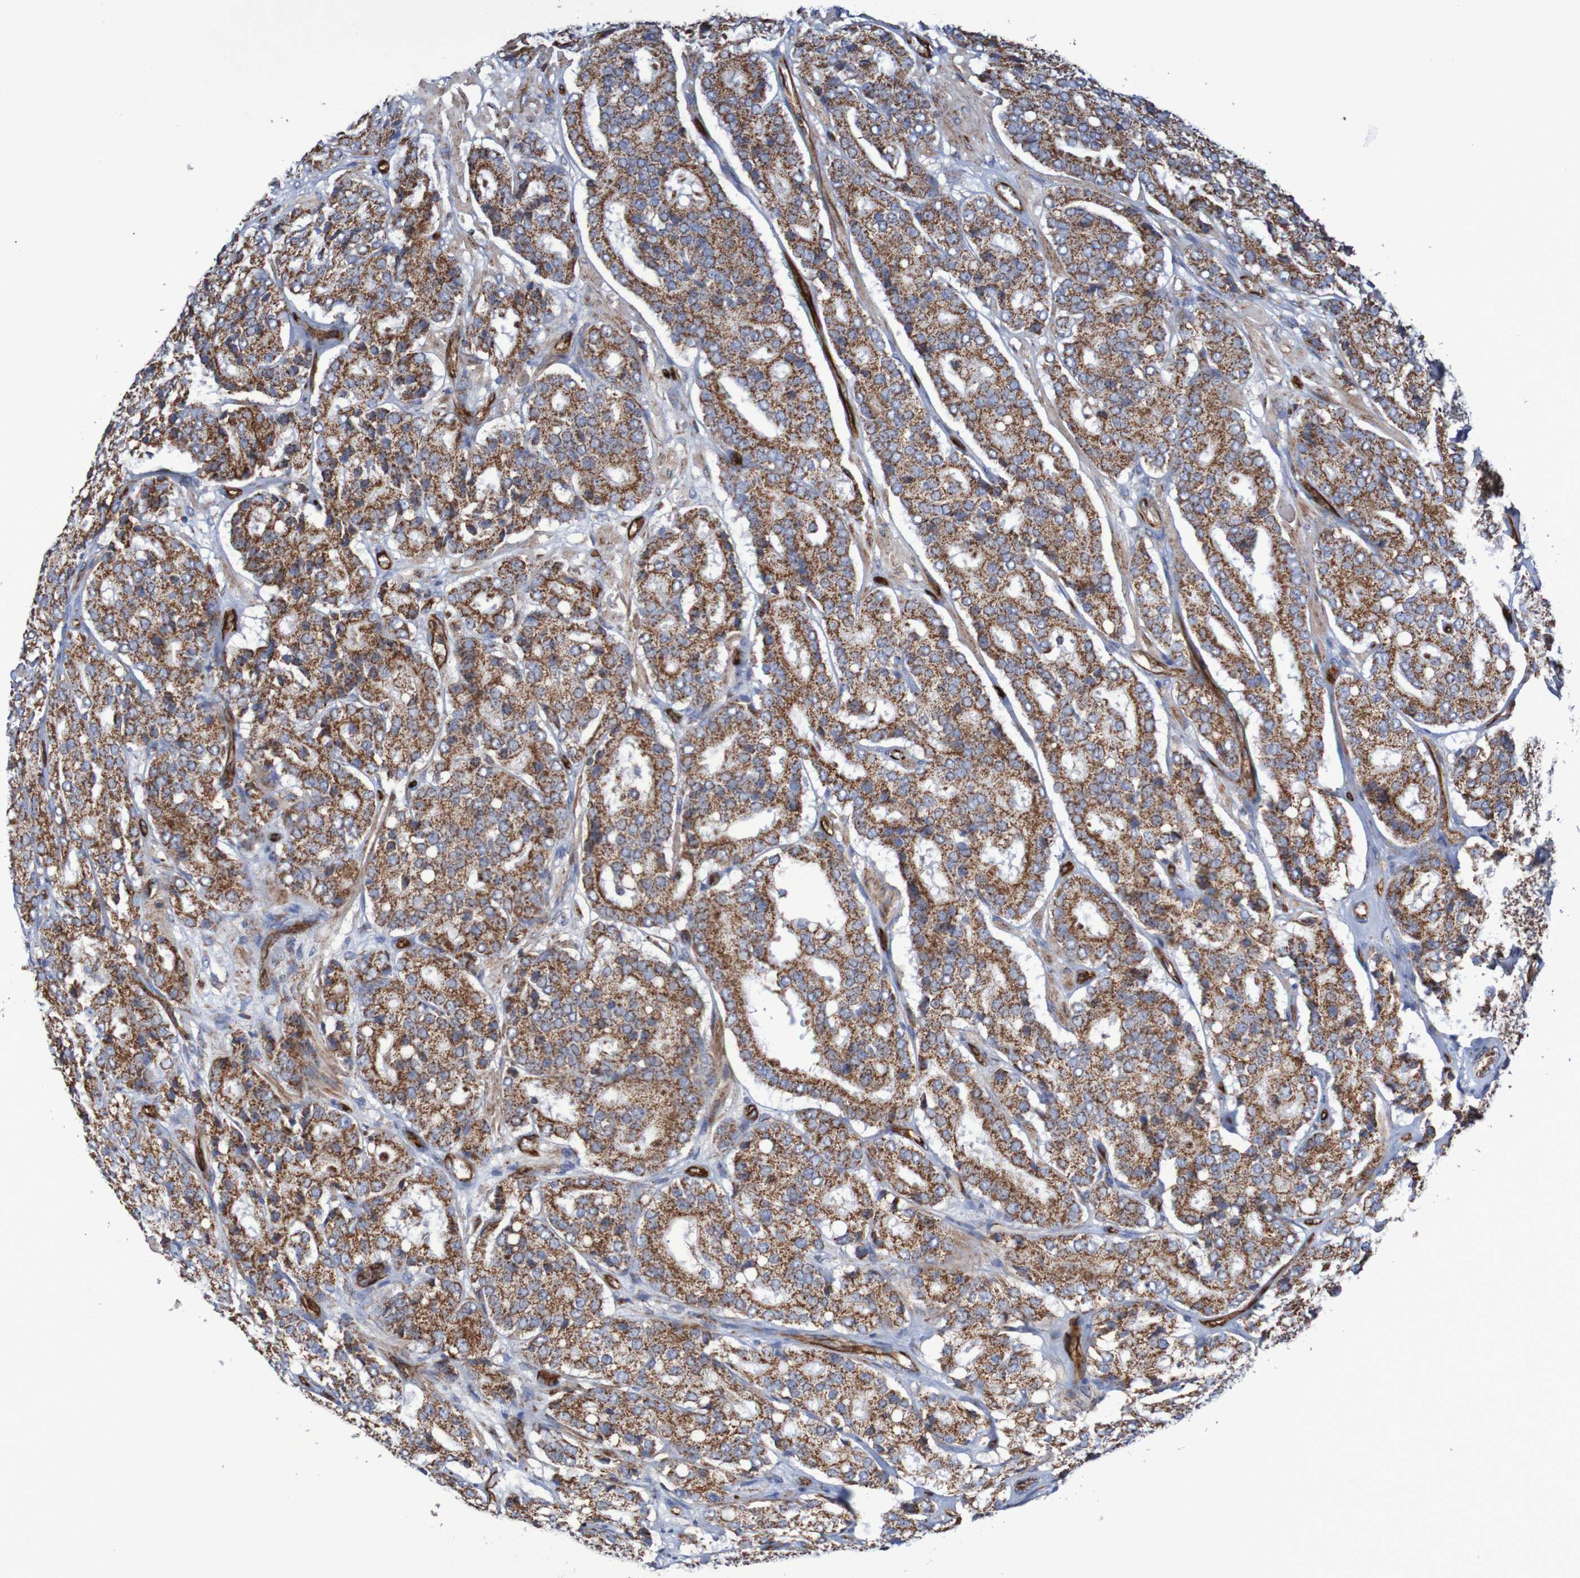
{"staining": {"intensity": "strong", "quantity": ">75%", "location": "cytoplasmic/membranous"}, "tissue": "prostate cancer", "cell_type": "Tumor cells", "image_type": "cancer", "snomed": [{"axis": "morphology", "description": "Adenocarcinoma, High grade"}, {"axis": "topography", "description": "Prostate"}], "caption": "A micrograph of prostate cancer (high-grade adenocarcinoma) stained for a protein reveals strong cytoplasmic/membranous brown staining in tumor cells. The protein of interest is stained brown, and the nuclei are stained in blue (DAB IHC with brightfield microscopy, high magnification).", "gene": "MMEL1", "patient": {"sex": "male", "age": 65}}